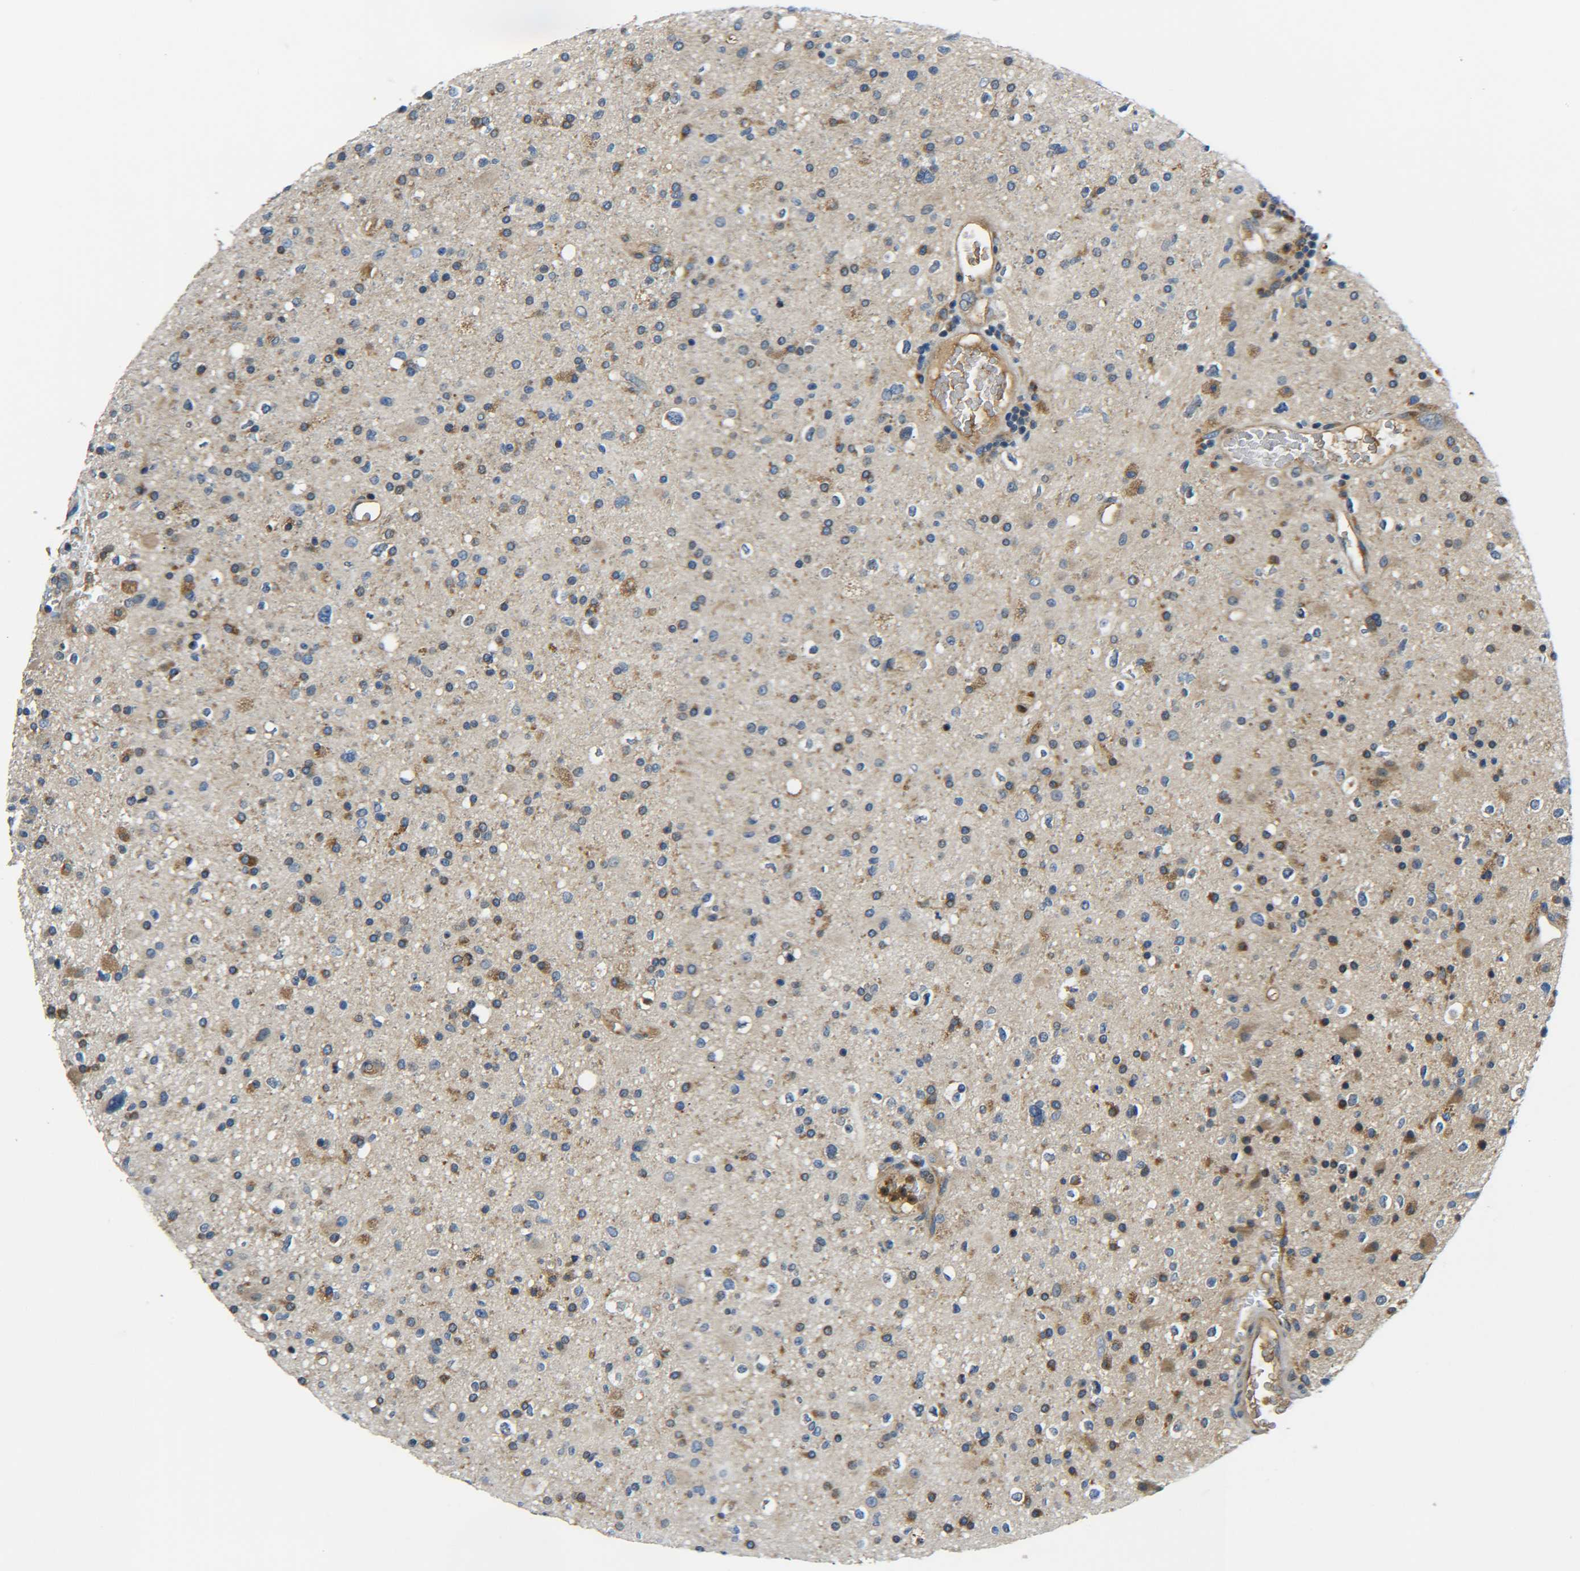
{"staining": {"intensity": "moderate", "quantity": "25%-75%", "location": "cytoplasmic/membranous"}, "tissue": "glioma", "cell_type": "Tumor cells", "image_type": "cancer", "snomed": [{"axis": "morphology", "description": "Glioma, malignant, High grade"}, {"axis": "topography", "description": "Brain"}], "caption": "Immunohistochemistry (IHC) micrograph of neoplastic tissue: human malignant glioma (high-grade) stained using immunohistochemistry demonstrates medium levels of moderate protein expression localized specifically in the cytoplasmic/membranous of tumor cells, appearing as a cytoplasmic/membranous brown color.", "gene": "RAB1B", "patient": {"sex": "male", "age": 33}}